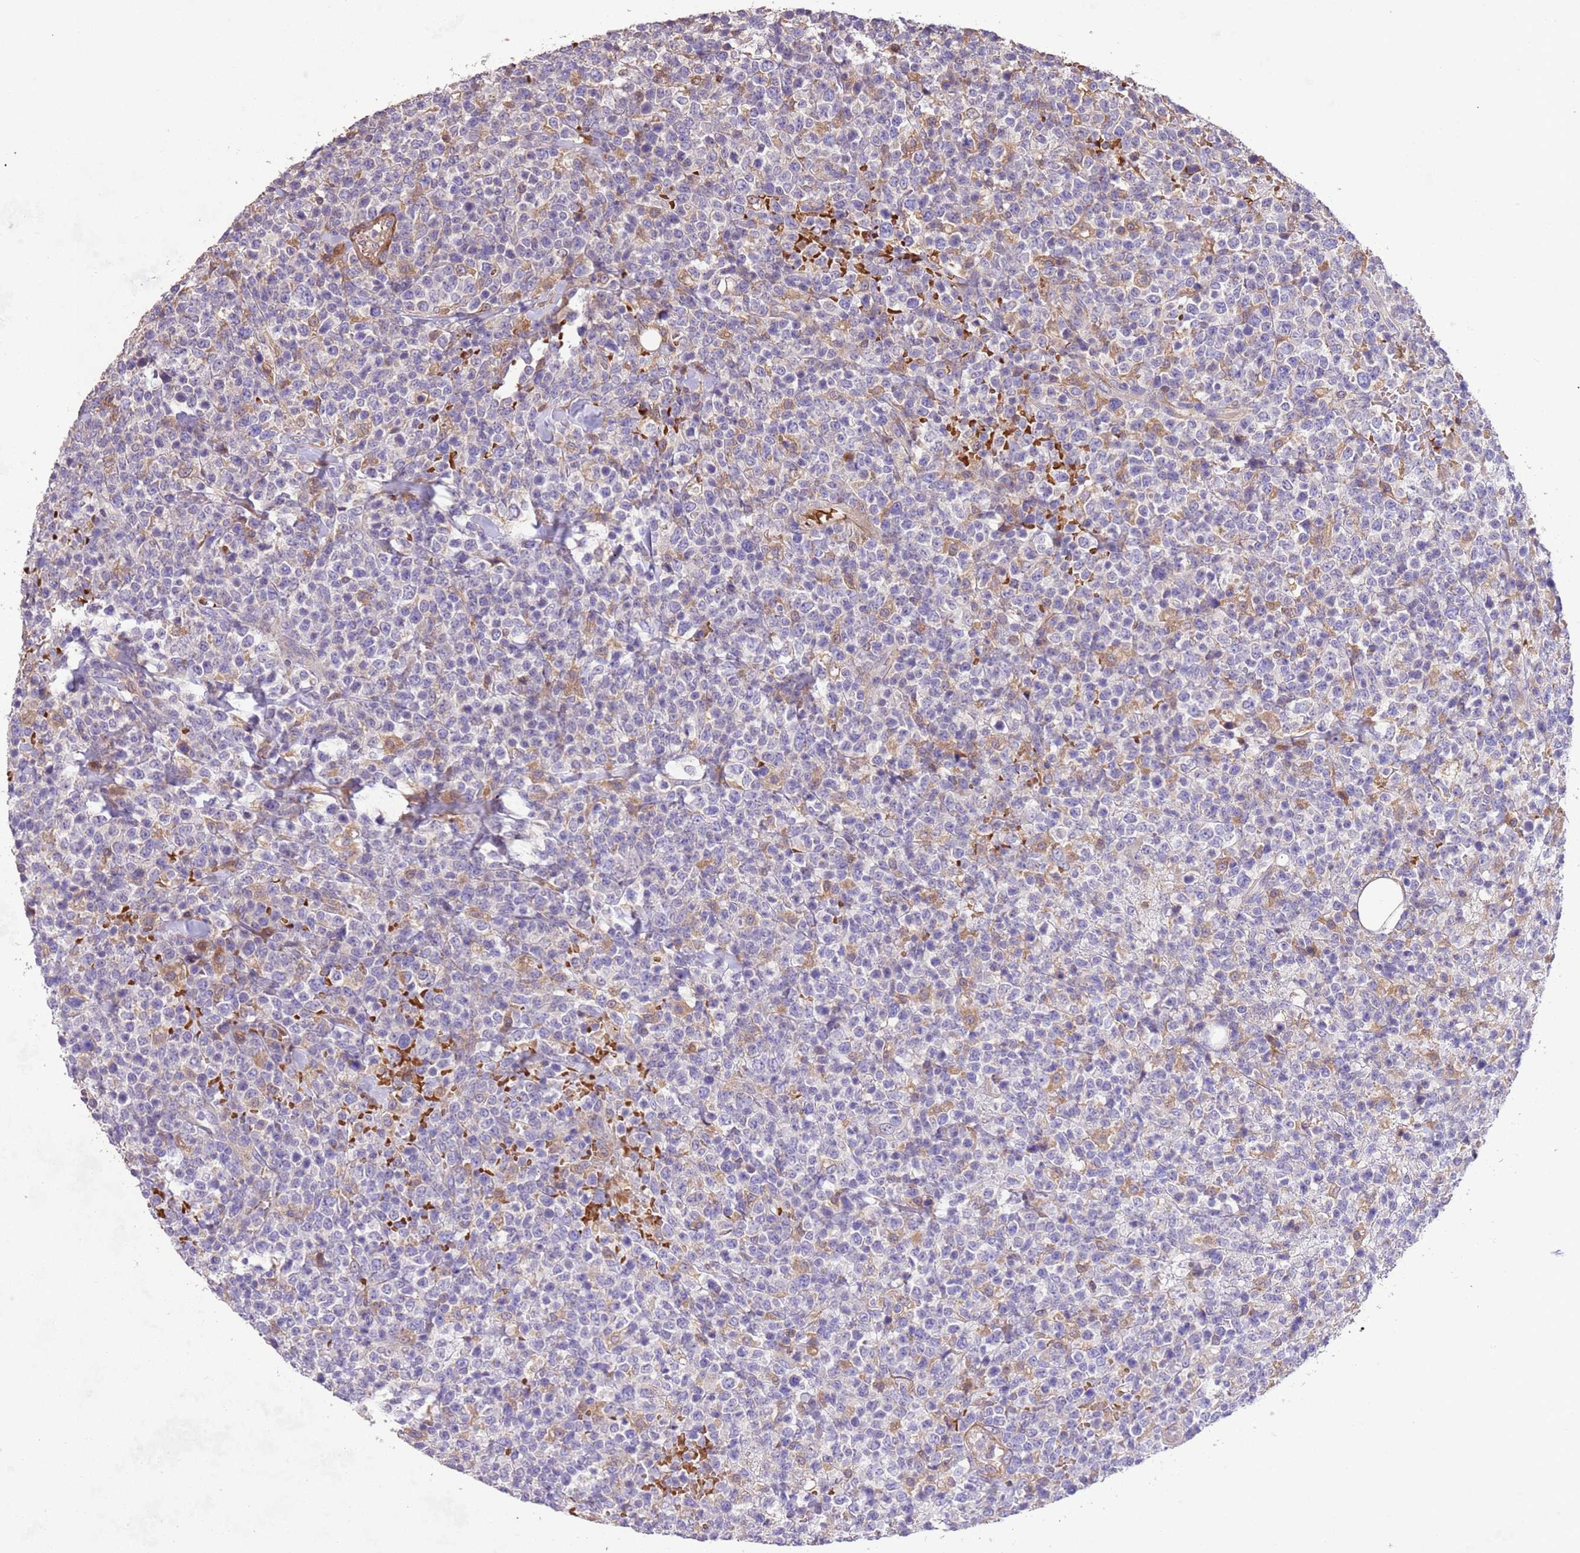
{"staining": {"intensity": "negative", "quantity": "none", "location": "none"}, "tissue": "lymphoma", "cell_type": "Tumor cells", "image_type": "cancer", "snomed": [{"axis": "morphology", "description": "Malignant lymphoma, non-Hodgkin's type, High grade"}, {"axis": "topography", "description": "Colon"}], "caption": "The micrograph exhibits no significant staining in tumor cells of high-grade malignant lymphoma, non-Hodgkin's type. (Immunohistochemistry (ihc), brightfield microscopy, high magnification).", "gene": "PIGA", "patient": {"sex": "female", "age": 53}}